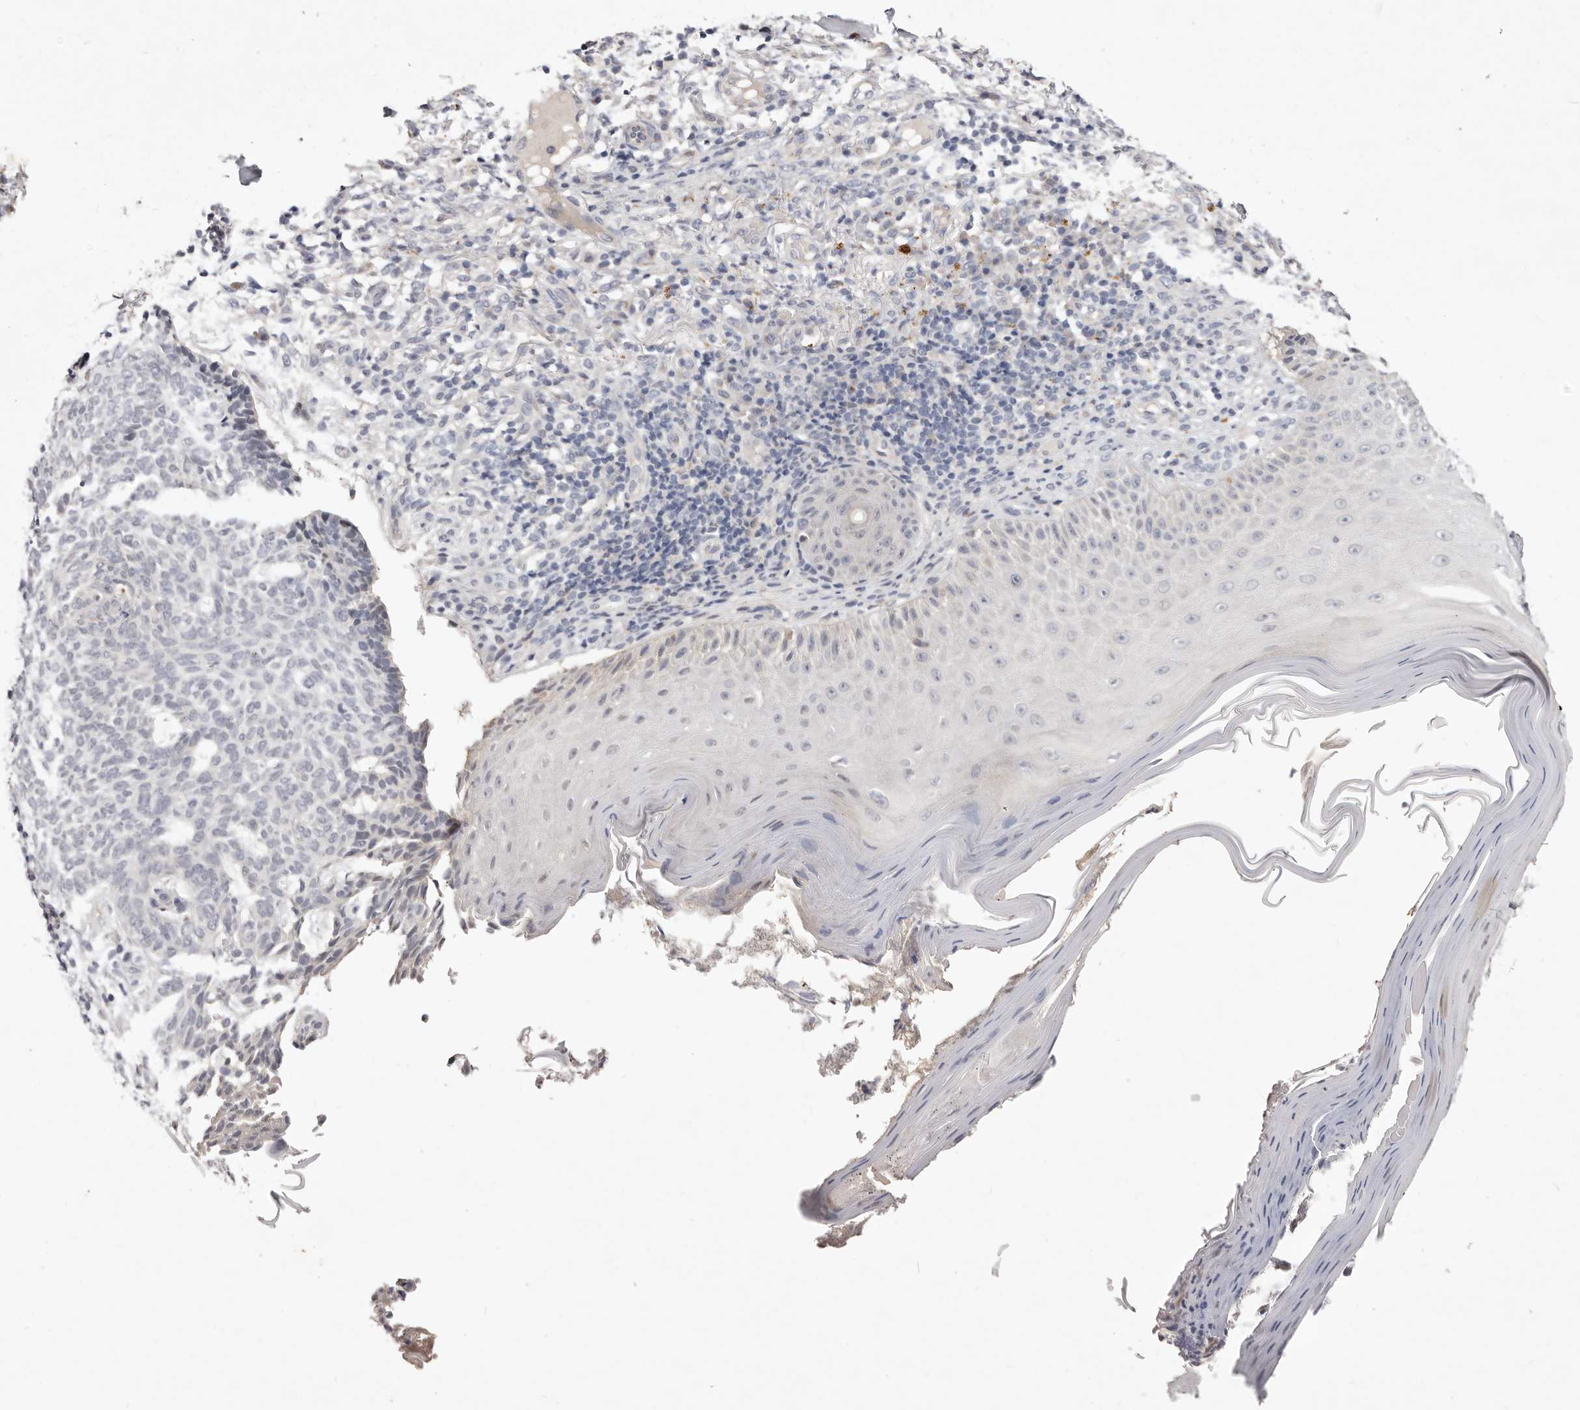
{"staining": {"intensity": "negative", "quantity": "none", "location": "none"}, "tissue": "skin cancer", "cell_type": "Tumor cells", "image_type": "cancer", "snomed": [{"axis": "morphology", "description": "Normal tissue, NOS"}, {"axis": "morphology", "description": "Basal cell carcinoma"}, {"axis": "topography", "description": "Skin"}], "caption": "This is an immunohistochemistry (IHC) photomicrograph of skin basal cell carcinoma. There is no expression in tumor cells.", "gene": "GARNL3", "patient": {"sex": "male", "age": 50}}